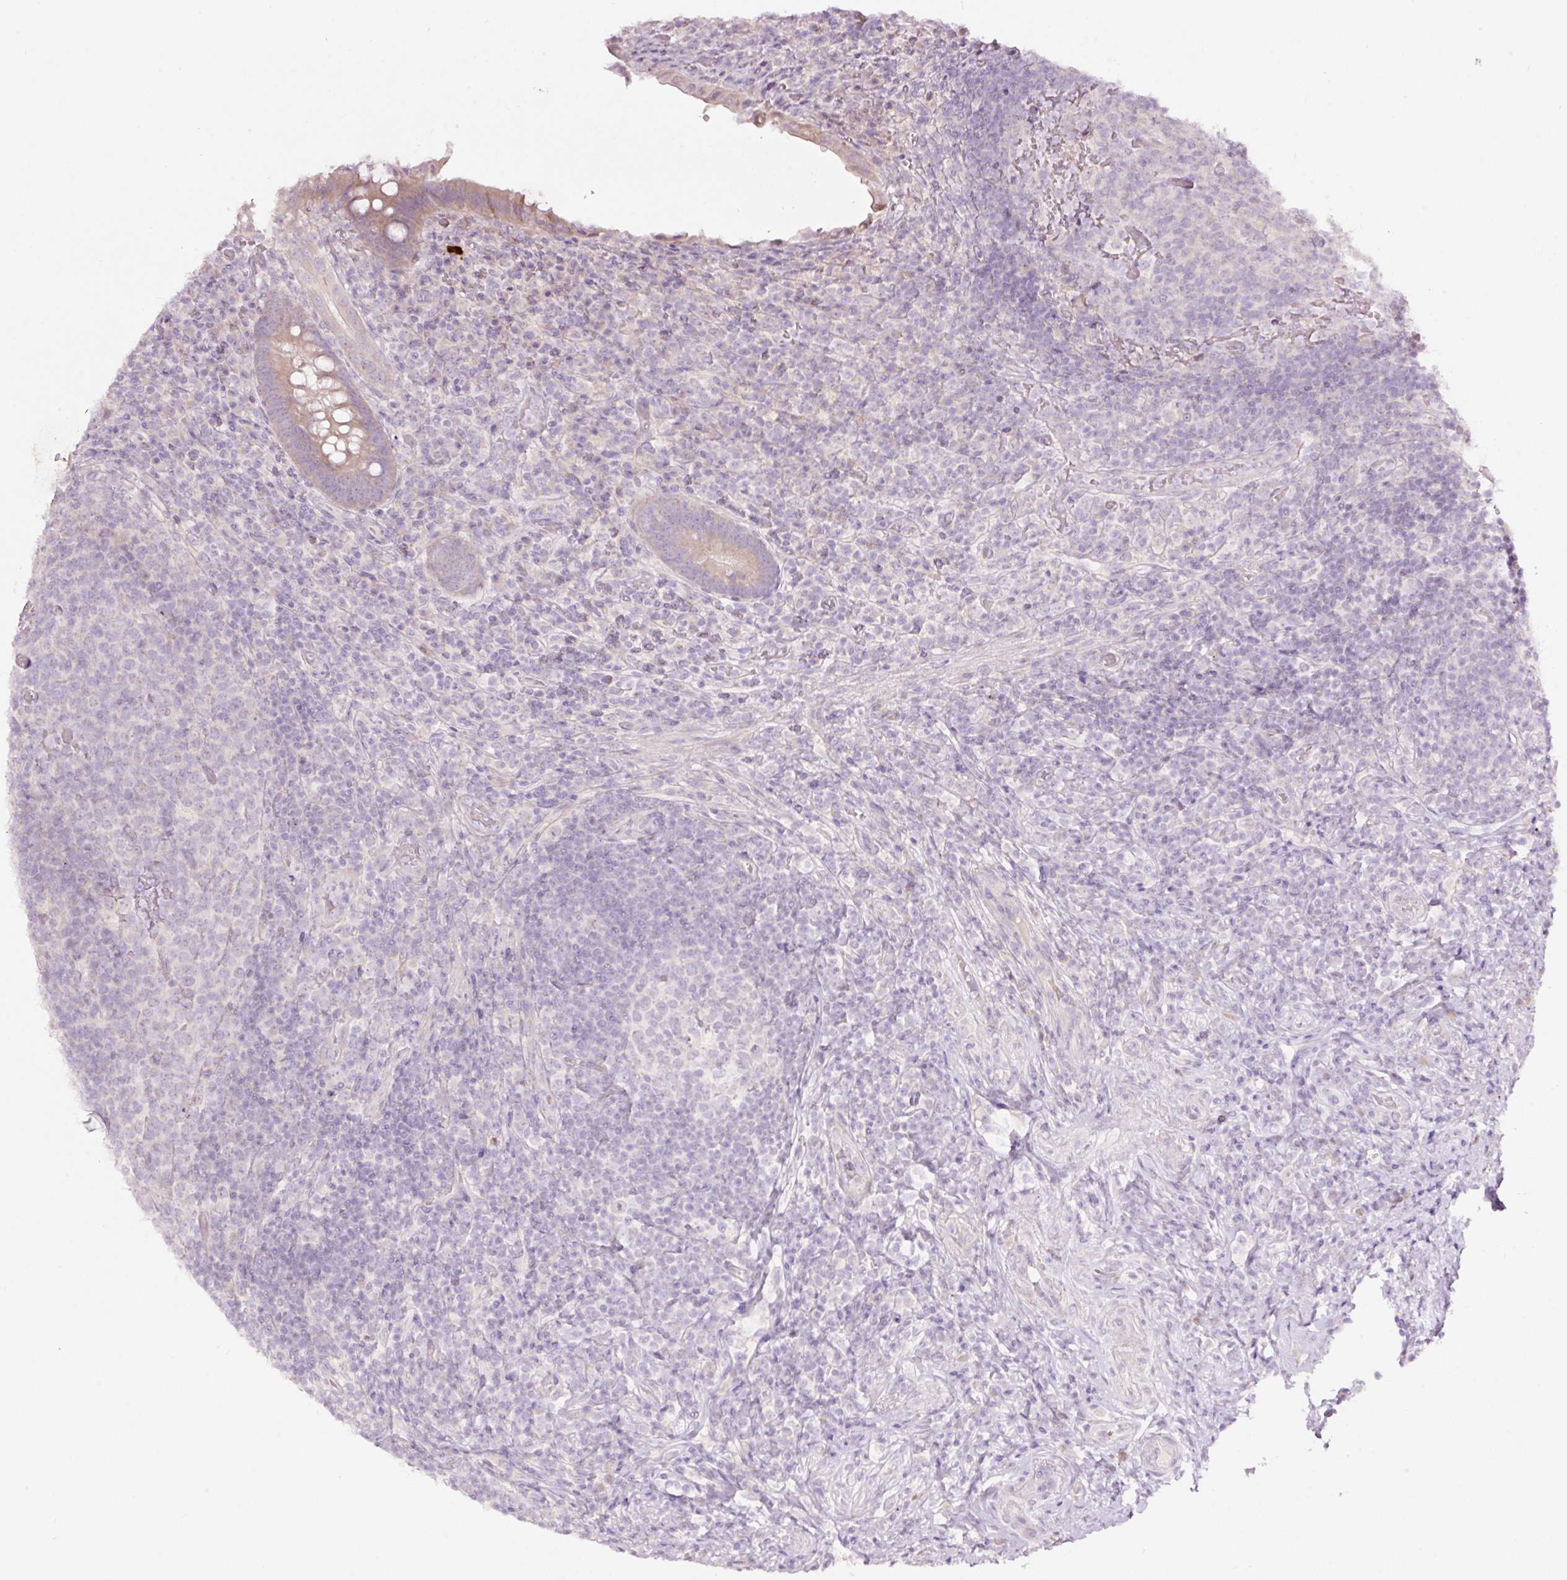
{"staining": {"intensity": "moderate", "quantity": "25%-75%", "location": "cytoplasmic/membranous"}, "tissue": "appendix", "cell_type": "Glandular cells", "image_type": "normal", "snomed": [{"axis": "morphology", "description": "Normal tissue, NOS"}, {"axis": "topography", "description": "Appendix"}], "caption": "Protein positivity by immunohistochemistry exhibits moderate cytoplasmic/membranous expression in approximately 25%-75% of glandular cells in benign appendix. (IHC, brightfield microscopy, high magnification).", "gene": "RSPO2", "patient": {"sex": "female", "age": 43}}